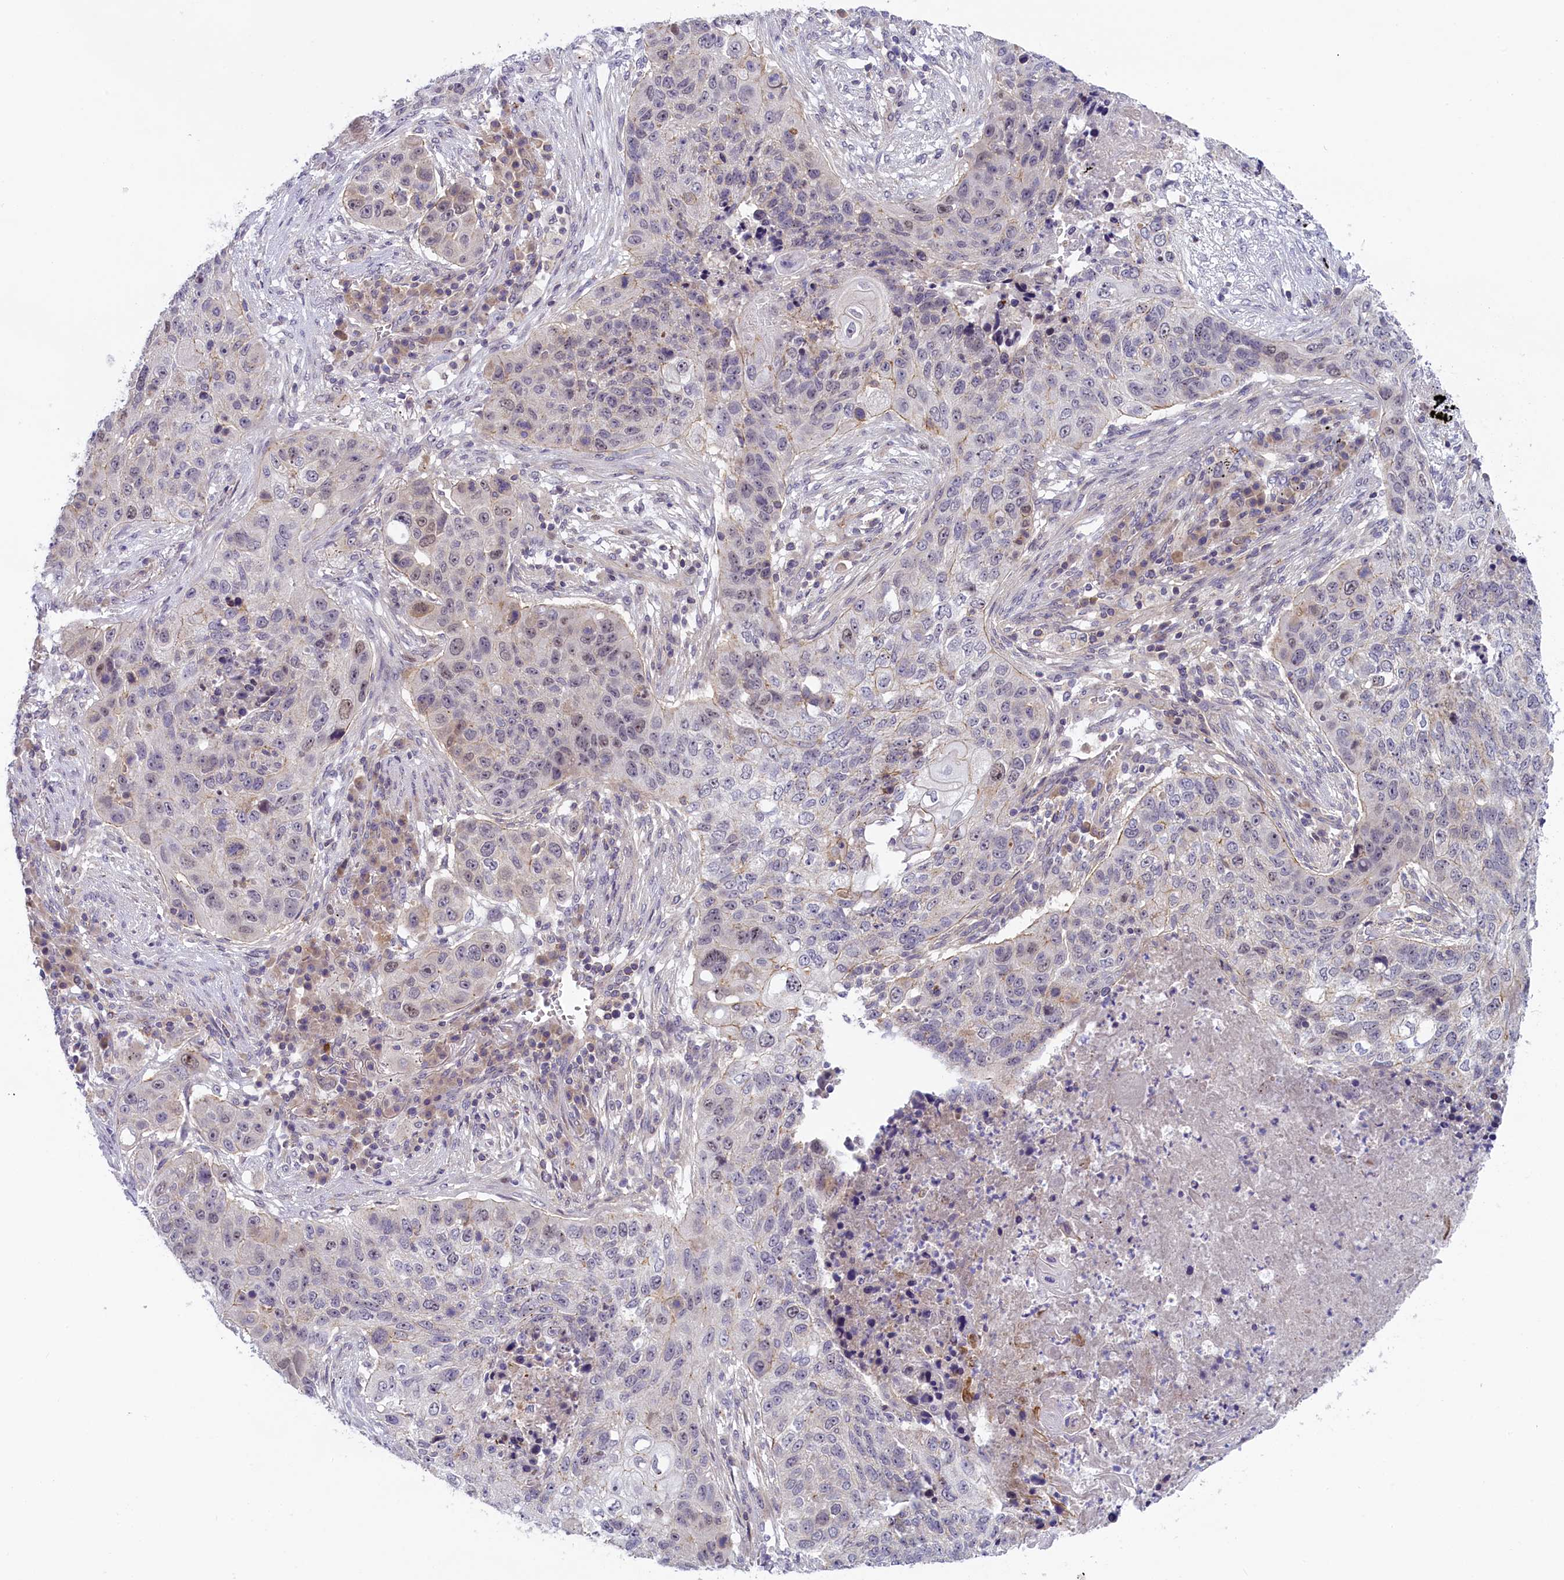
{"staining": {"intensity": "negative", "quantity": "none", "location": "none"}, "tissue": "lung cancer", "cell_type": "Tumor cells", "image_type": "cancer", "snomed": [{"axis": "morphology", "description": "Squamous cell carcinoma, NOS"}, {"axis": "topography", "description": "Lung"}], "caption": "This image is of lung cancer stained with immunohistochemistry to label a protein in brown with the nuclei are counter-stained blue. There is no expression in tumor cells. (DAB IHC visualized using brightfield microscopy, high magnification).", "gene": "CCL23", "patient": {"sex": "female", "age": 63}}